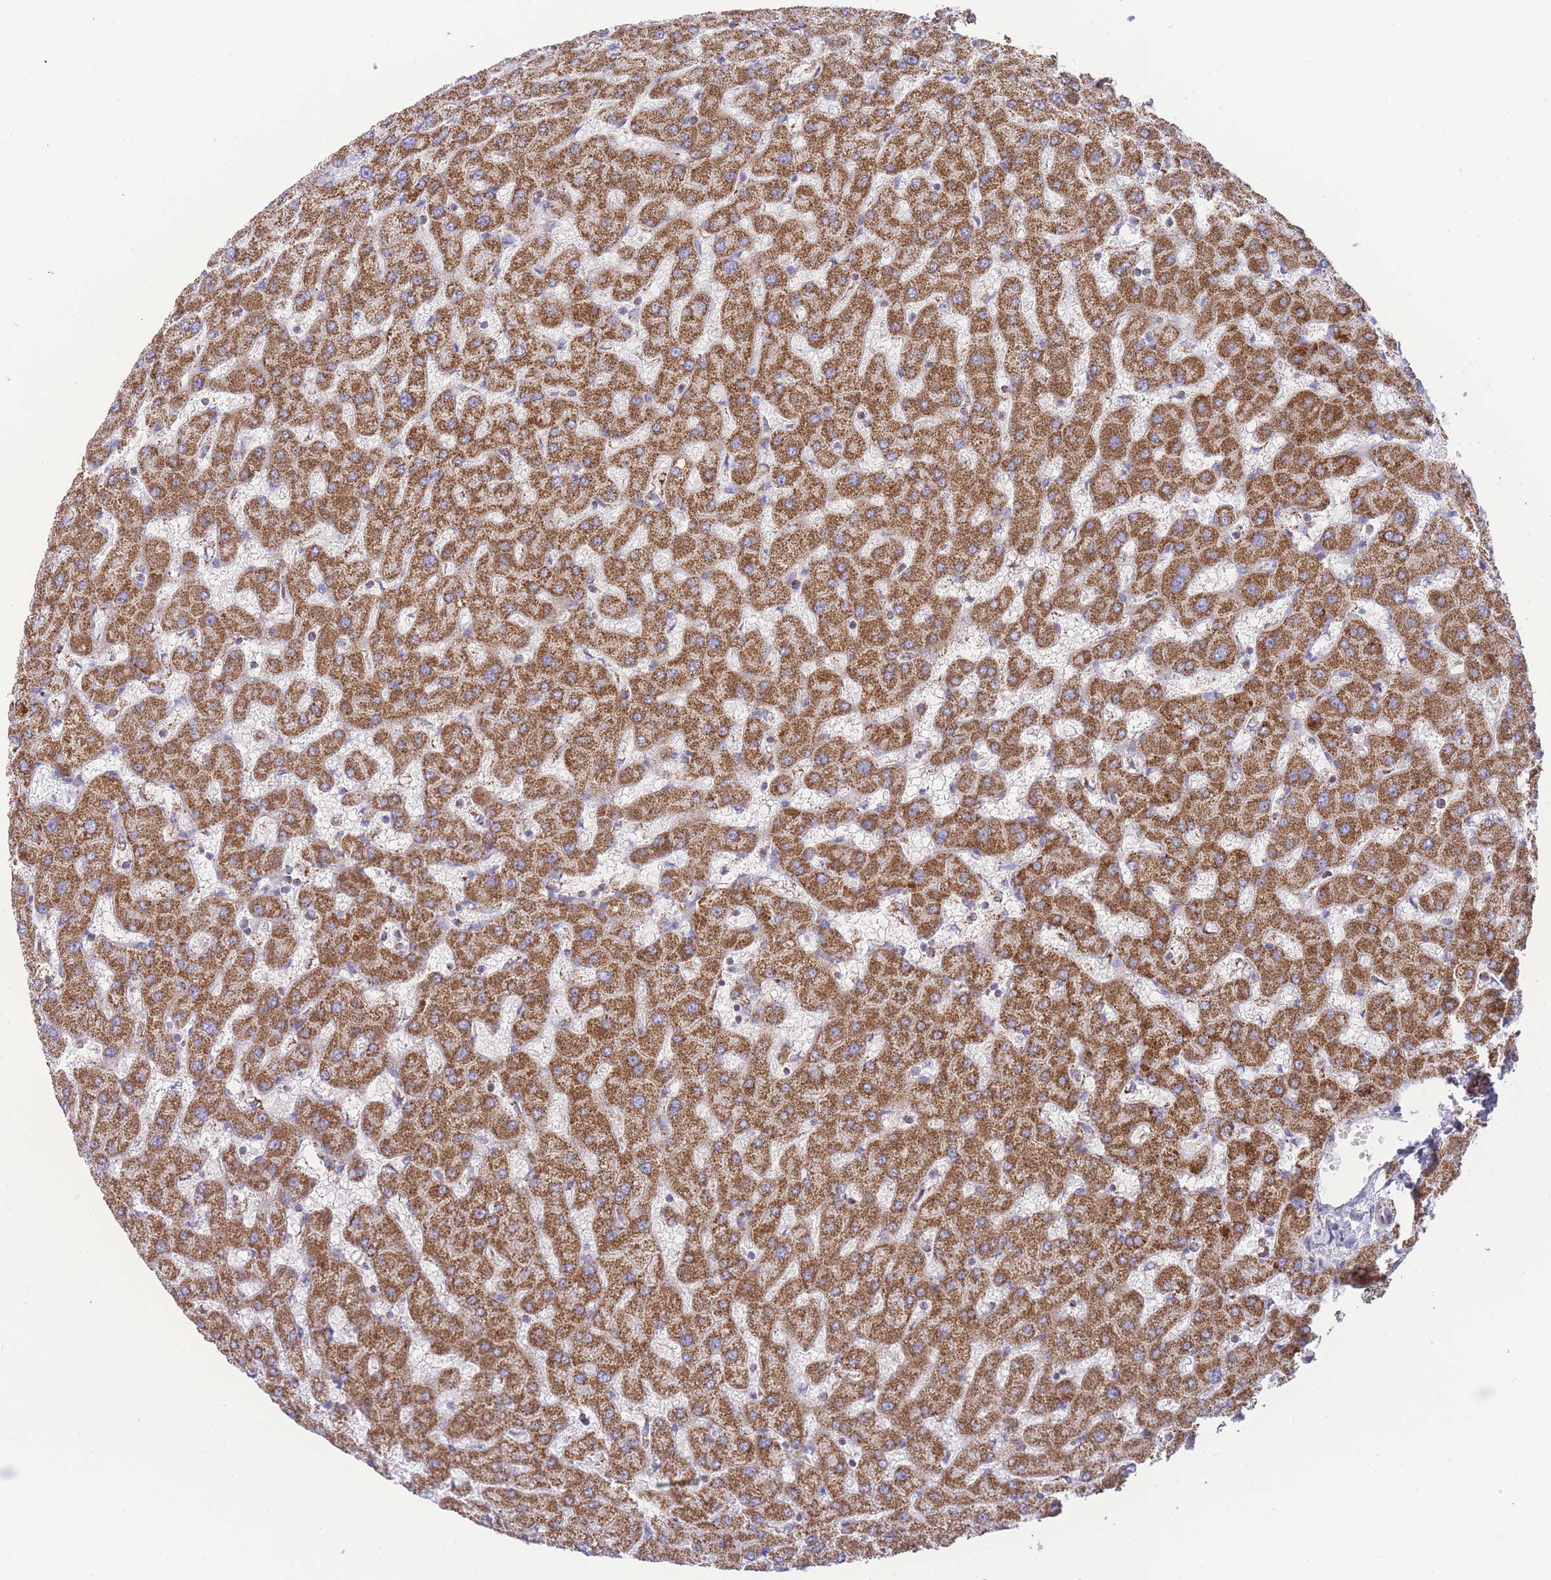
{"staining": {"intensity": "strong", "quantity": ">75%", "location": "cytoplasmic/membranous"}, "tissue": "liver", "cell_type": "Cholangiocytes", "image_type": "normal", "snomed": [{"axis": "morphology", "description": "Normal tissue, NOS"}, {"axis": "topography", "description": "Liver"}], "caption": "Immunohistochemistry histopathology image of benign liver stained for a protein (brown), which shows high levels of strong cytoplasmic/membranous expression in approximately >75% of cholangiocytes.", "gene": "GSTM1", "patient": {"sex": "female", "age": 63}}